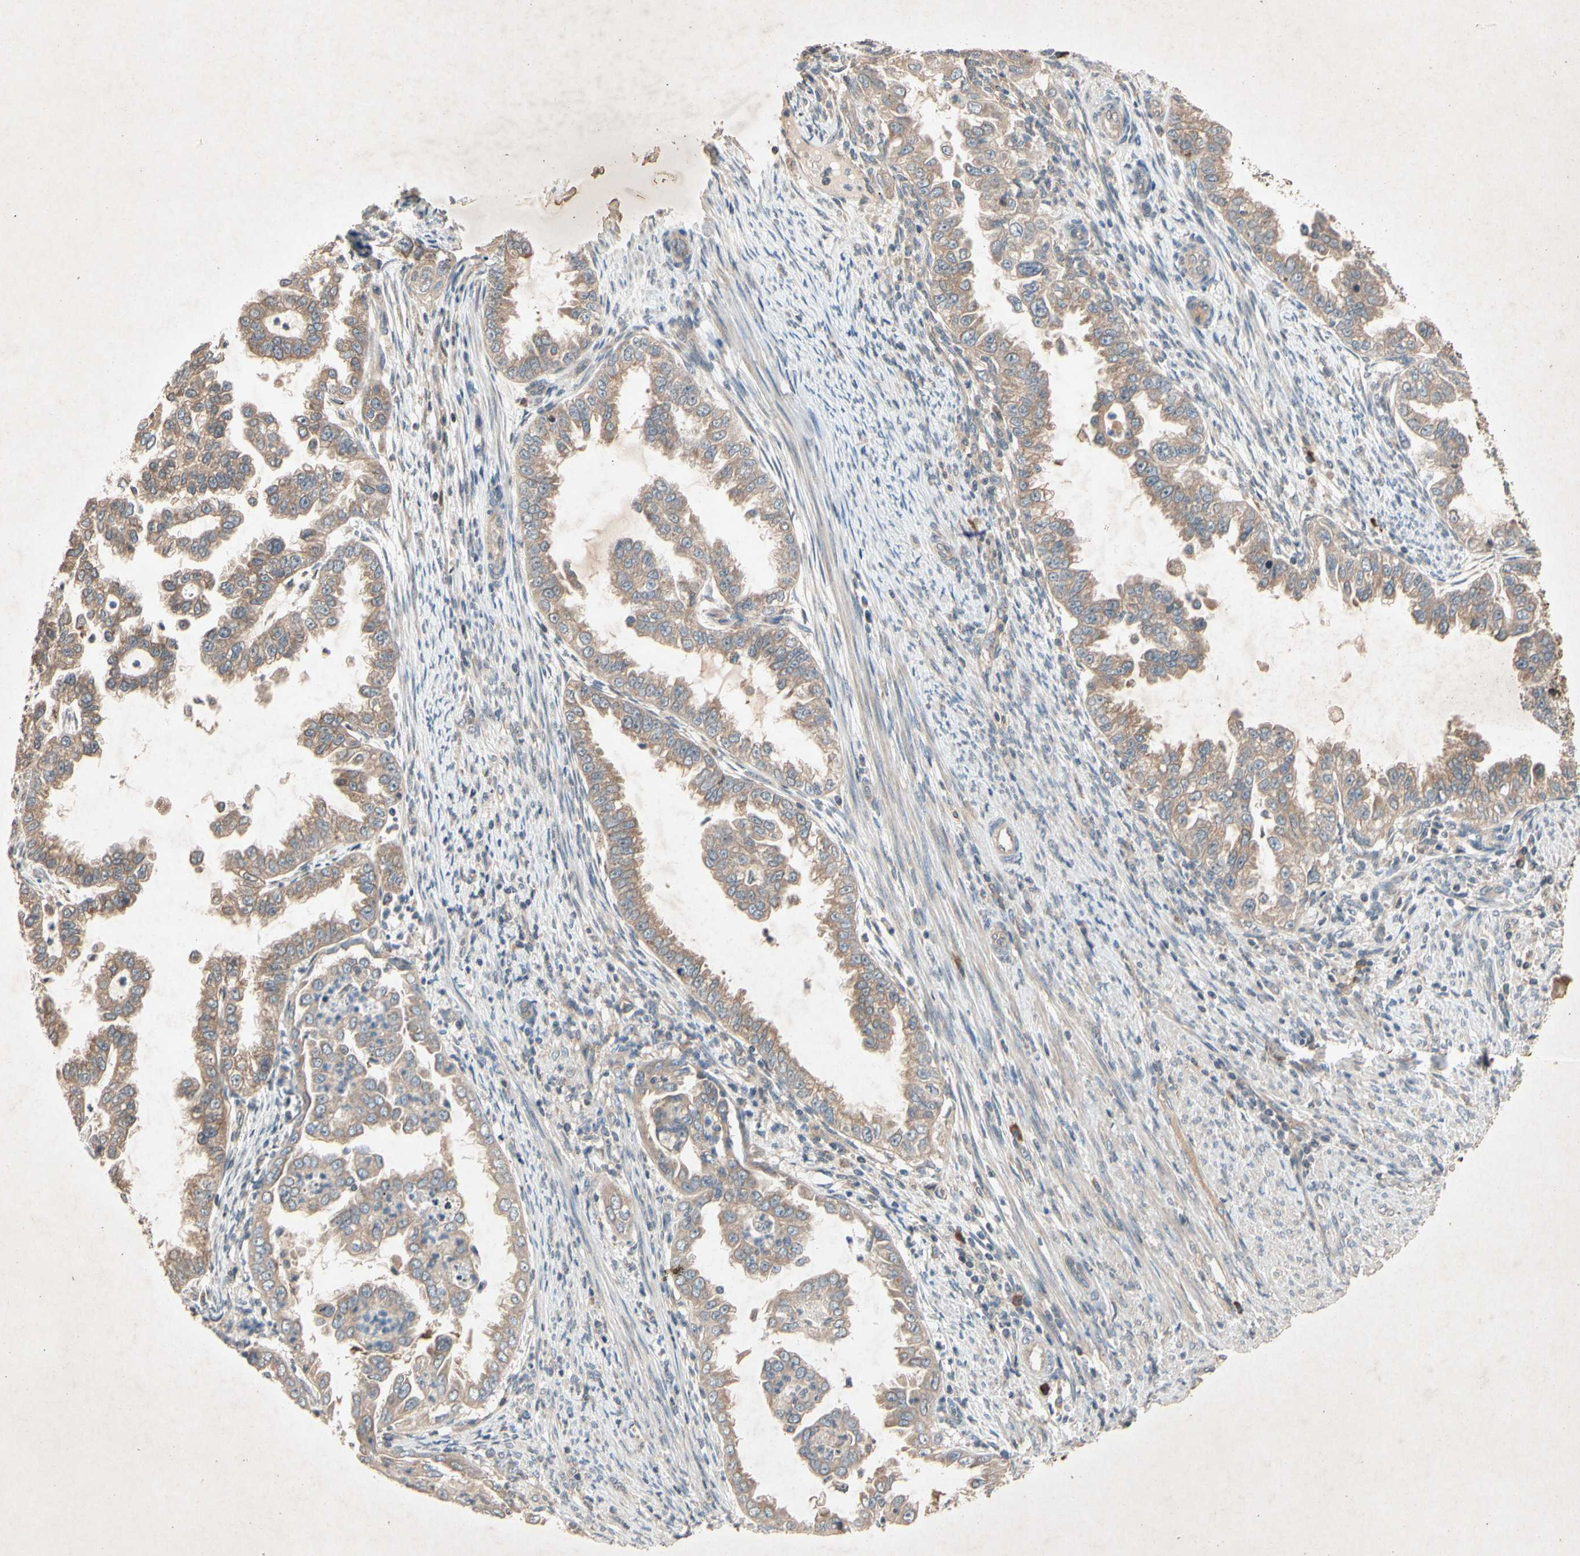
{"staining": {"intensity": "moderate", "quantity": ">75%", "location": "cytoplasmic/membranous"}, "tissue": "endometrial cancer", "cell_type": "Tumor cells", "image_type": "cancer", "snomed": [{"axis": "morphology", "description": "Adenocarcinoma, NOS"}, {"axis": "topography", "description": "Endometrium"}], "caption": "A brown stain shows moderate cytoplasmic/membranous positivity of a protein in human endometrial cancer (adenocarcinoma) tumor cells.", "gene": "PRDX4", "patient": {"sex": "female", "age": 85}}